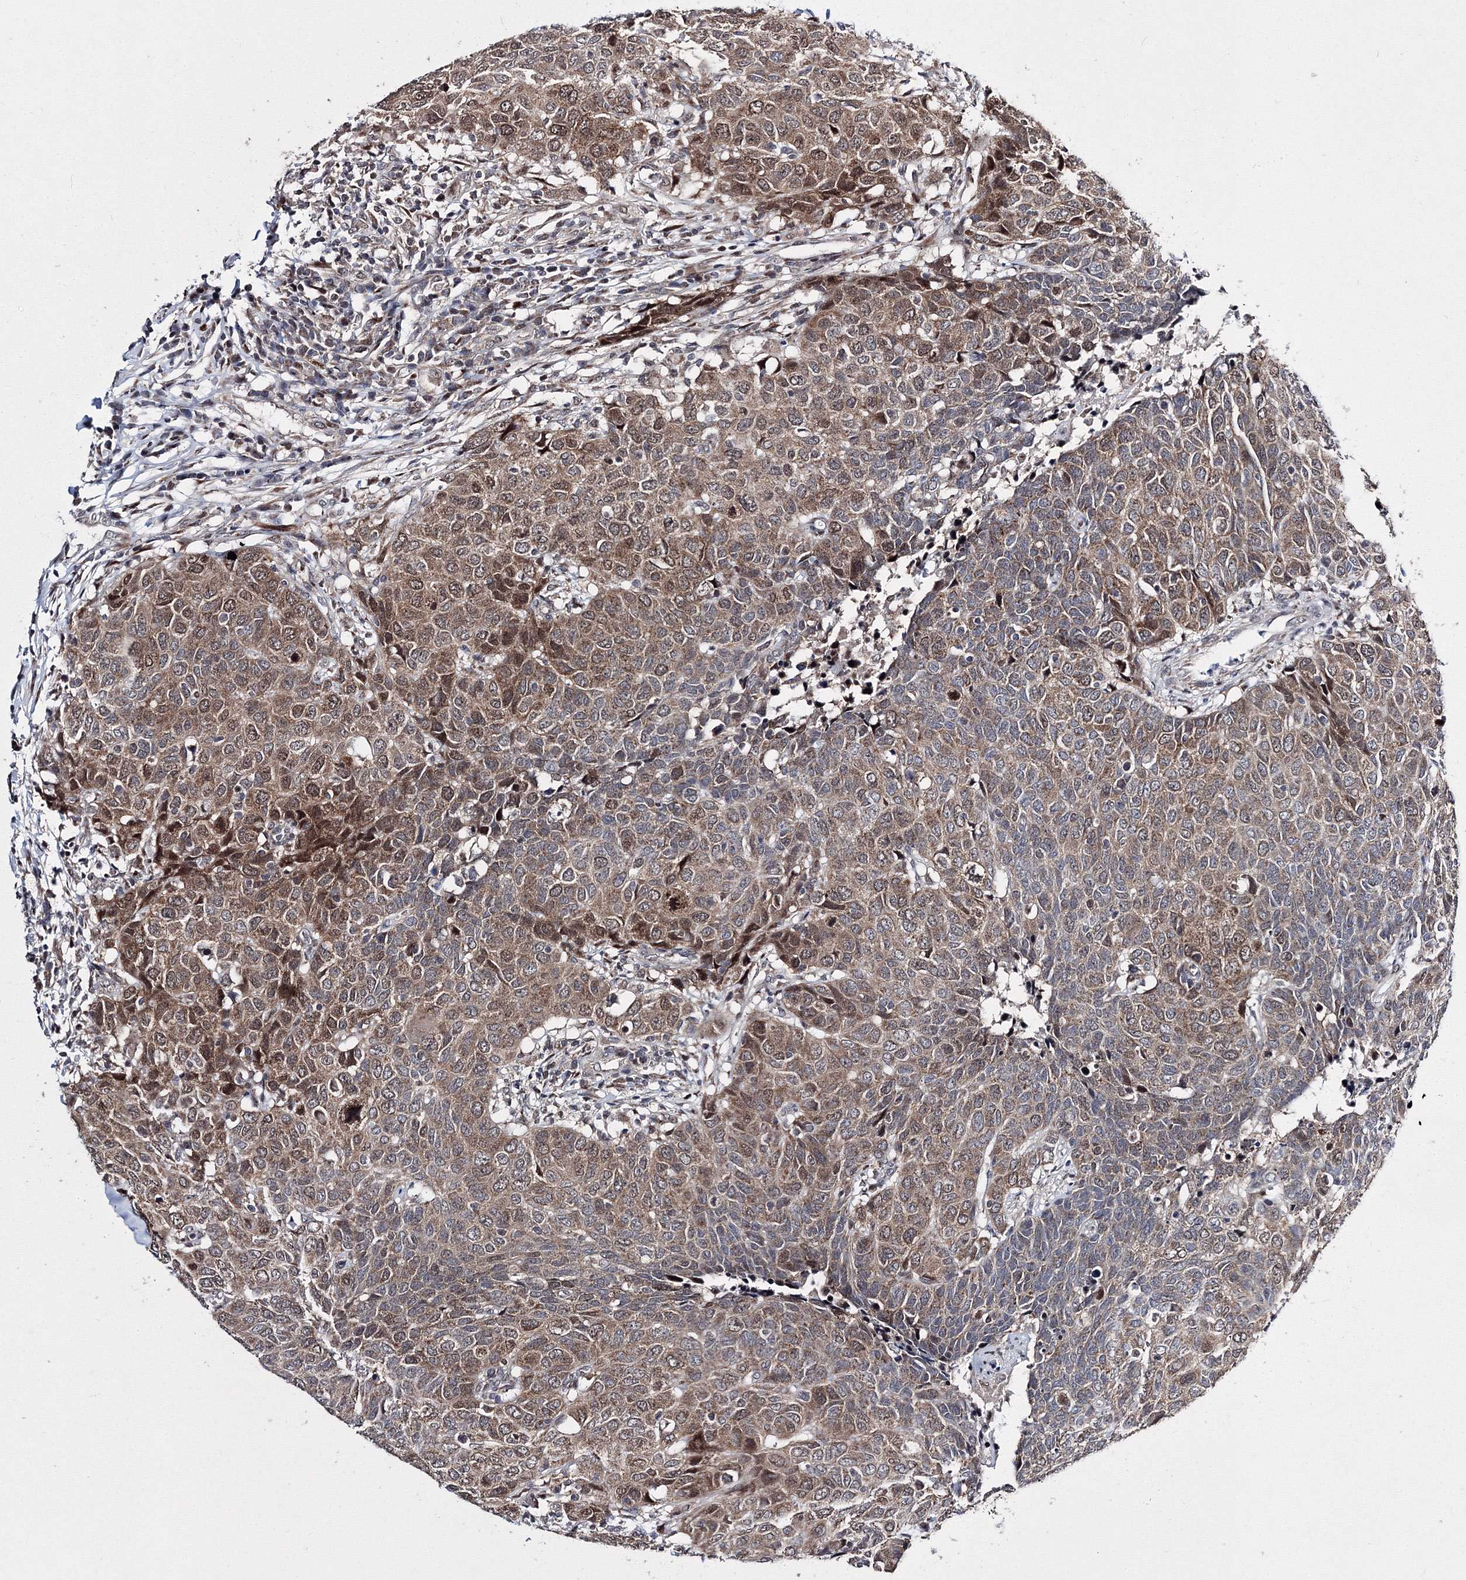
{"staining": {"intensity": "moderate", "quantity": ">75%", "location": "cytoplasmic/membranous,nuclear"}, "tissue": "head and neck cancer", "cell_type": "Tumor cells", "image_type": "cancer", "snomed": [{"axis": "morphology", "description": "Squamous cell carcinoma, NOS"}, {"axis": "topography", "description": "Head-Neck"}], "caption": "This is a histology image of immunohistochemistry staining of head and neck cancer, which shows moderate expression in the cytoplasmic/membranous and nuclear of tumor cells.", "gene": "GPN1", "patient": {"sex": "male", "age": 66}}